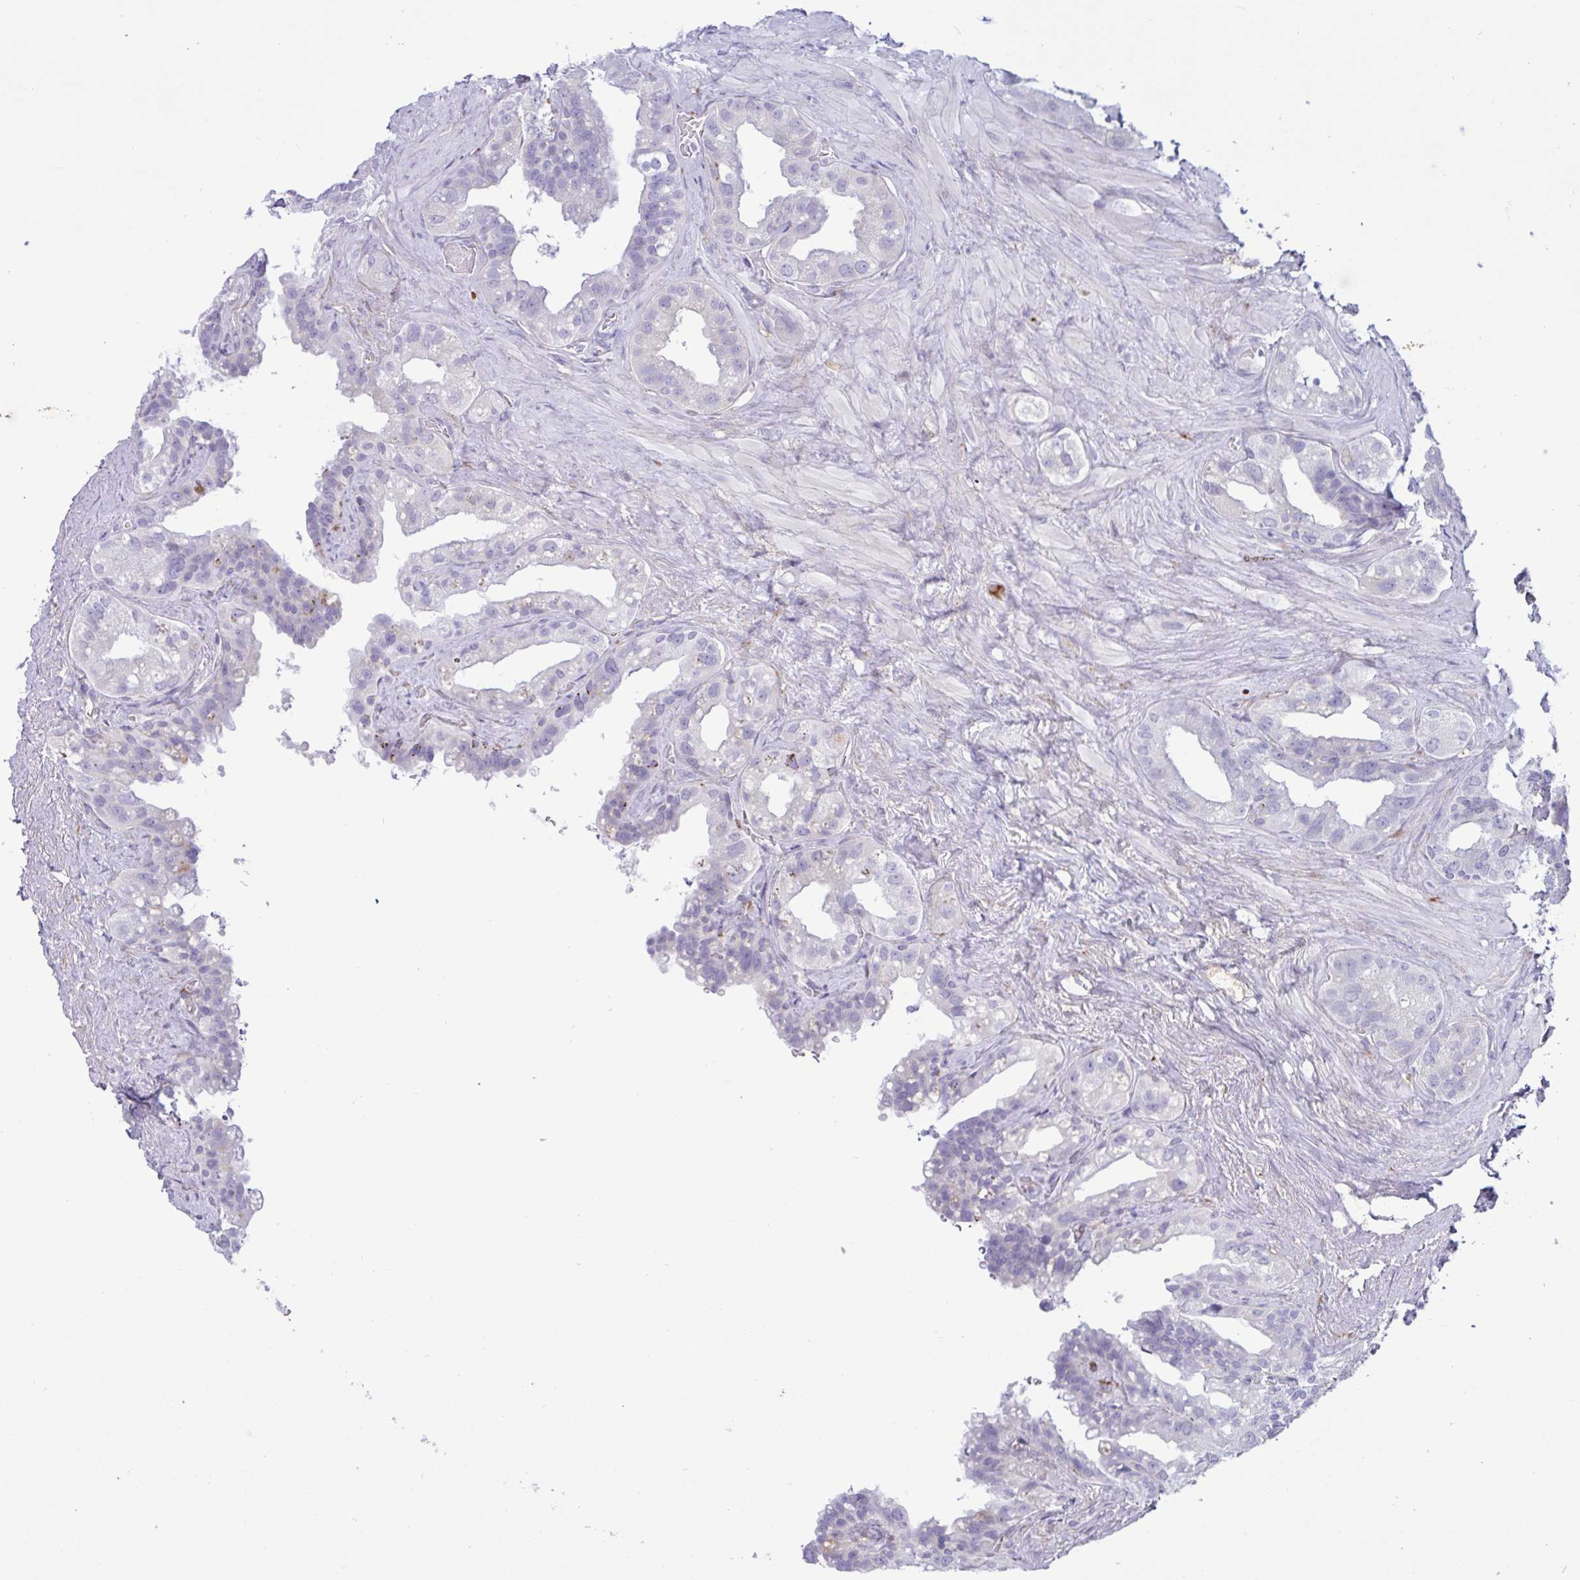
{"staining": {"intensity": "weak", "quantity": "<25%", "location": "cytoplasmic/membranous"}, "tissue": "seminal vesicle", "cell_type": "Glandular cells", "image_type": "normal", "snomed": [{"axis": "morphology", "description": "Normal tissue, NOS"}, {"axis": "topography", "description": "Seminal veicle"}, {"axis": "topography", "description": "Peripheral nerve tissue"}], "caption": "Protein analysis of benign seminal vesicle demonstrates no significant expression in glandular cells.", "gene": "SREBF1", "patient": {"sex": "male", "age": 76}}